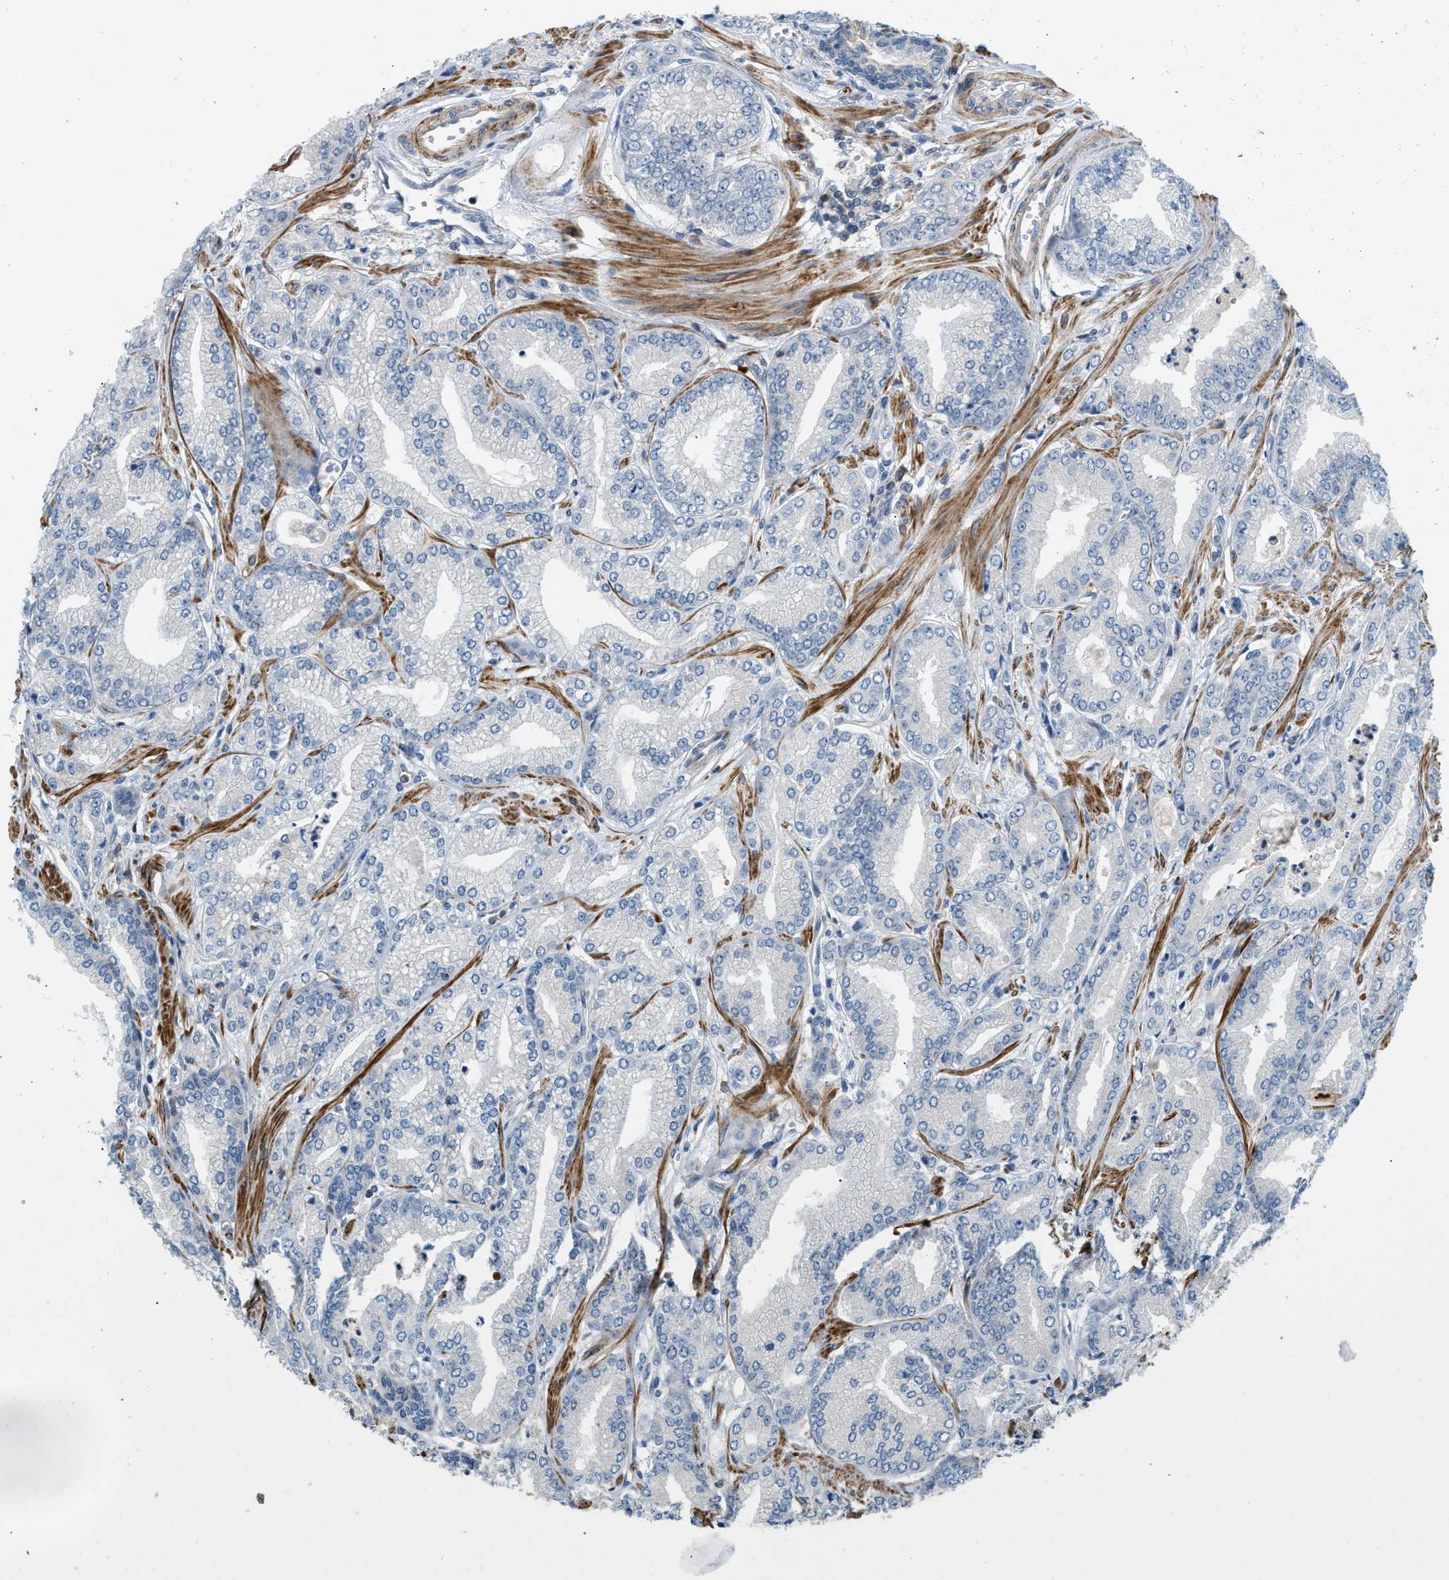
{"staining": {"intensity": "negative", "quantity": "none", "location": "none"}, "tissue": "prostate cancer", "cell_type": "Tumor cells", "image_type": "cancer", "snomed": [{"axis": "morphology", "description": "Adenocarcinoma, Low grade"}, {"axis": "topography", "description": "Prostate"}], "caption": "This is a histopathology image of immunohistochemistry staining of prostate adenocarcinoma (low-grade), which shows no positivity in tumor cells.", "gene": "BTN3A2", "patient": {"sex": "male", "age": 52}}